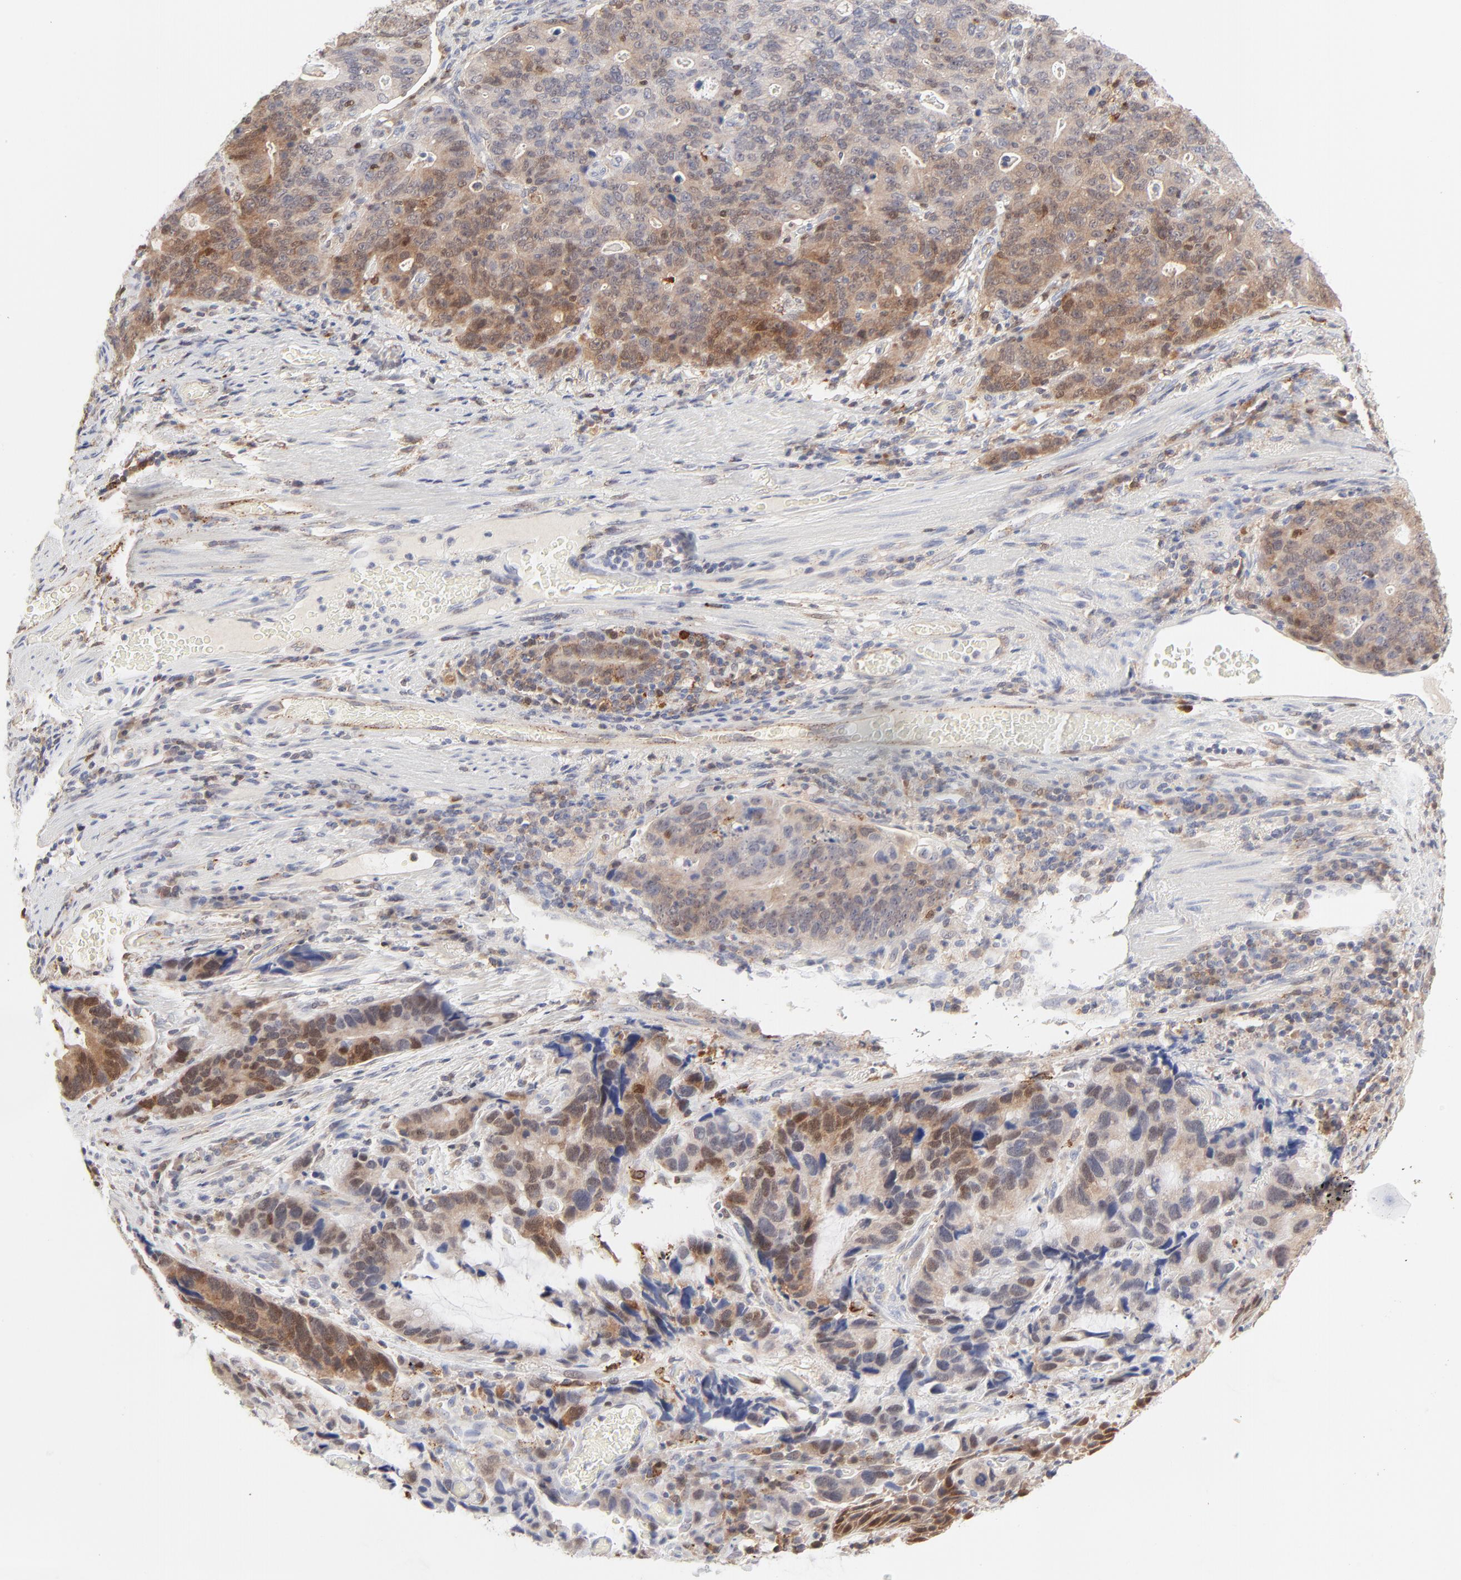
{"staining": {"intensity": "moderate", "quantity": "25%-75%", "location": "cytoplasmic/membranous"}, "tissue": "stomach cancer", "cell_type": "Tumor cells", "image_type": "cancer", "snomed": [{"axis": "morphology", "description": "Adenocarcinoma, NOS"}, {"axis": "topography", "description": "Esophagus"}, {"axis": "topography", "description": "Stomach"}], "caption": "Immunohistochemistry photomicrograph of neoplastic tissue: human stomach cancer (adenocarcinoma) stained using immunohistochemistry shows medium levels of moderate protein expression localized specifically in the cytoplasmic/membranous of tumor cells, appearing as a cytoplasmic/membranous brown color.", "gene": "CDK6", "patient": {"sex": "male", "age": 74}}